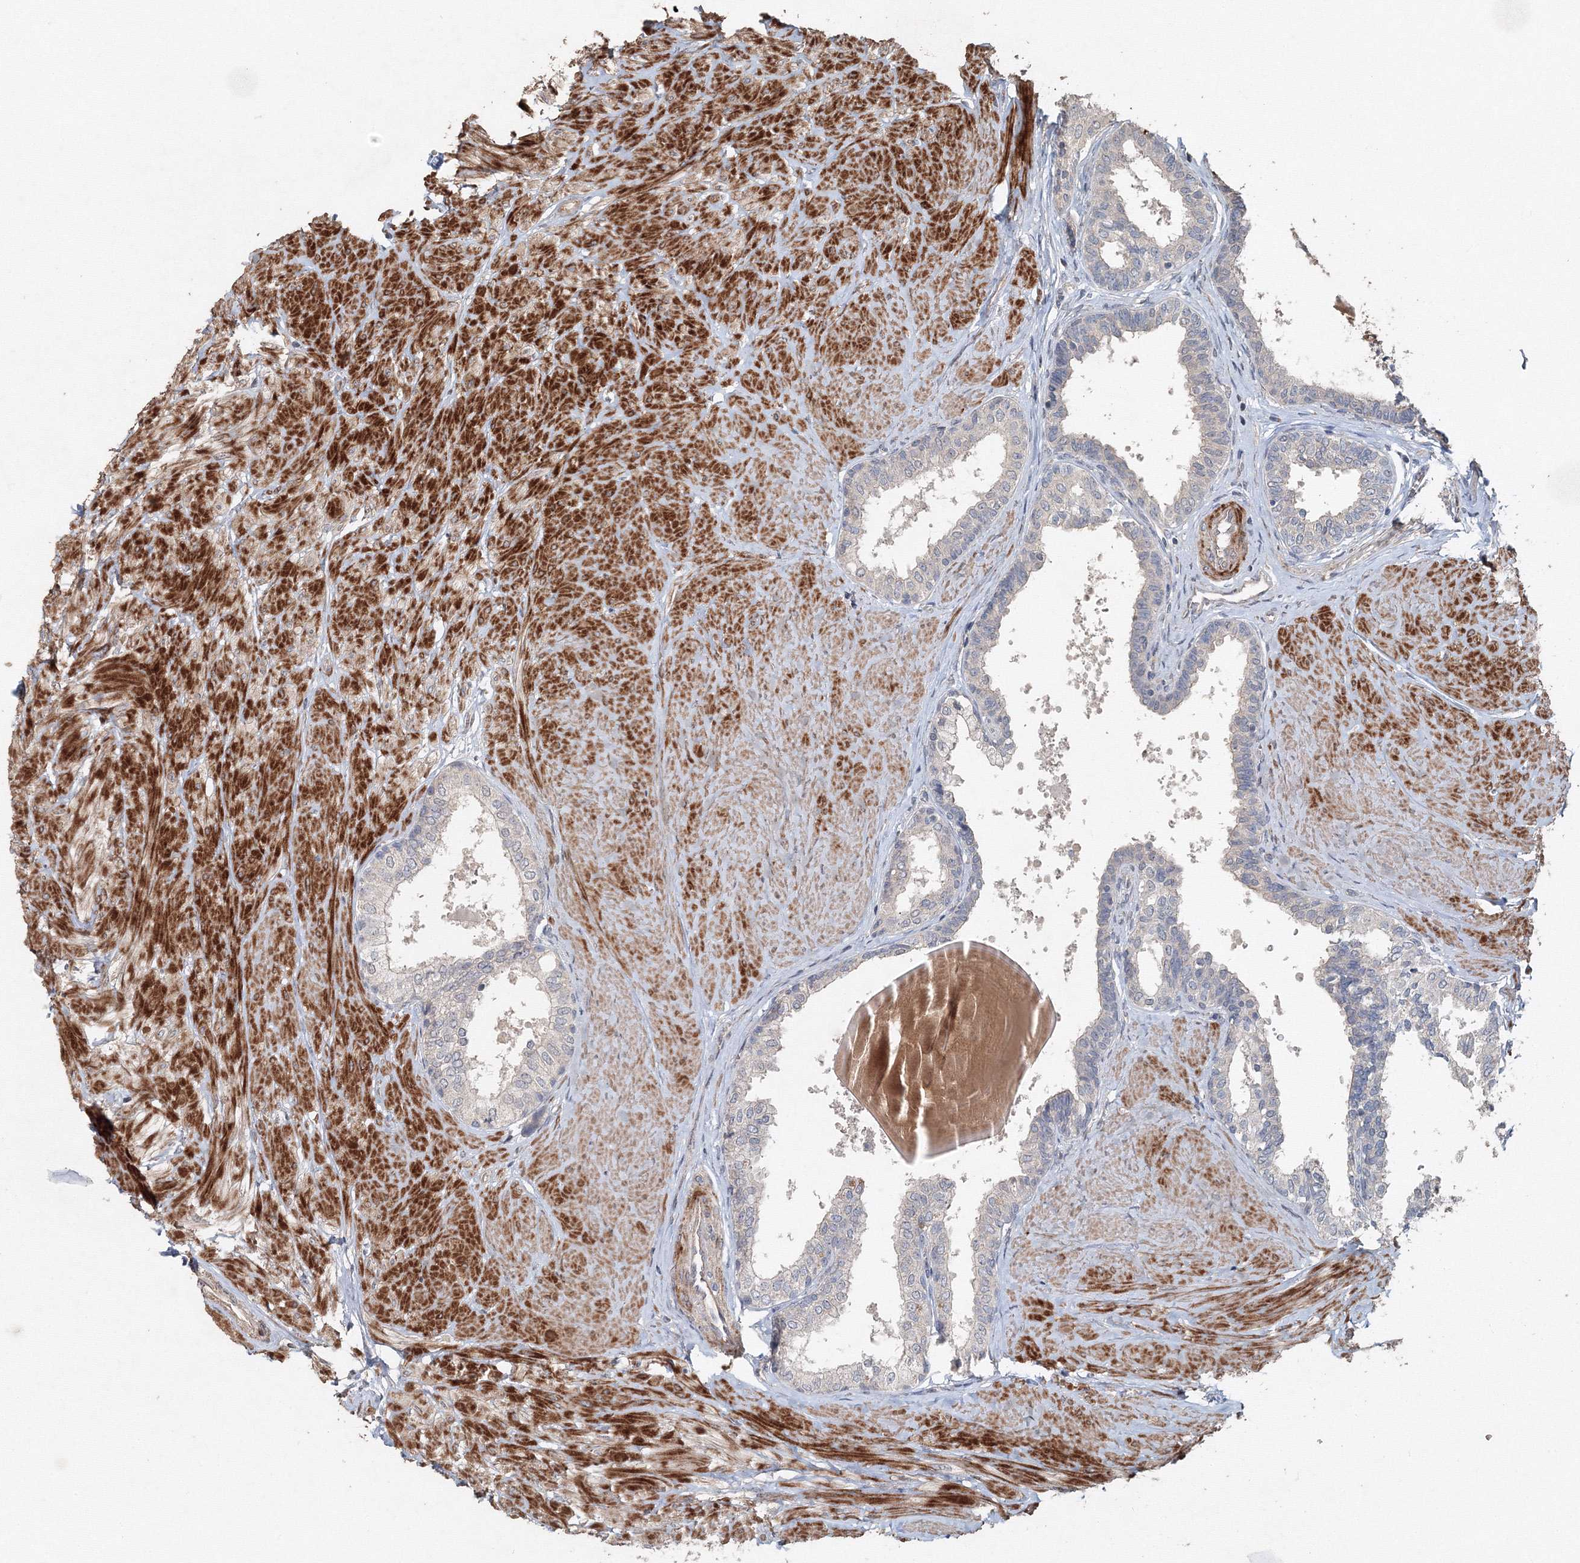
{"staining": {"intensity": "negative", "quantity": "none", "location": "none"}, "tissue": "prostate", "cell_type": "Glandular cells", "image_type": "normal", "snomed": [{"axis": "morphology", "description": "Normal tissue, NOS"}, {"axis": "topography", "description": "Prostate"}], "caption": "DAB immunohistochemical staining of benign human prostate reveals no significant positivity in glandular cells.", "gene": "NALF2", "patient": {"sex": "male", "age": 48}}